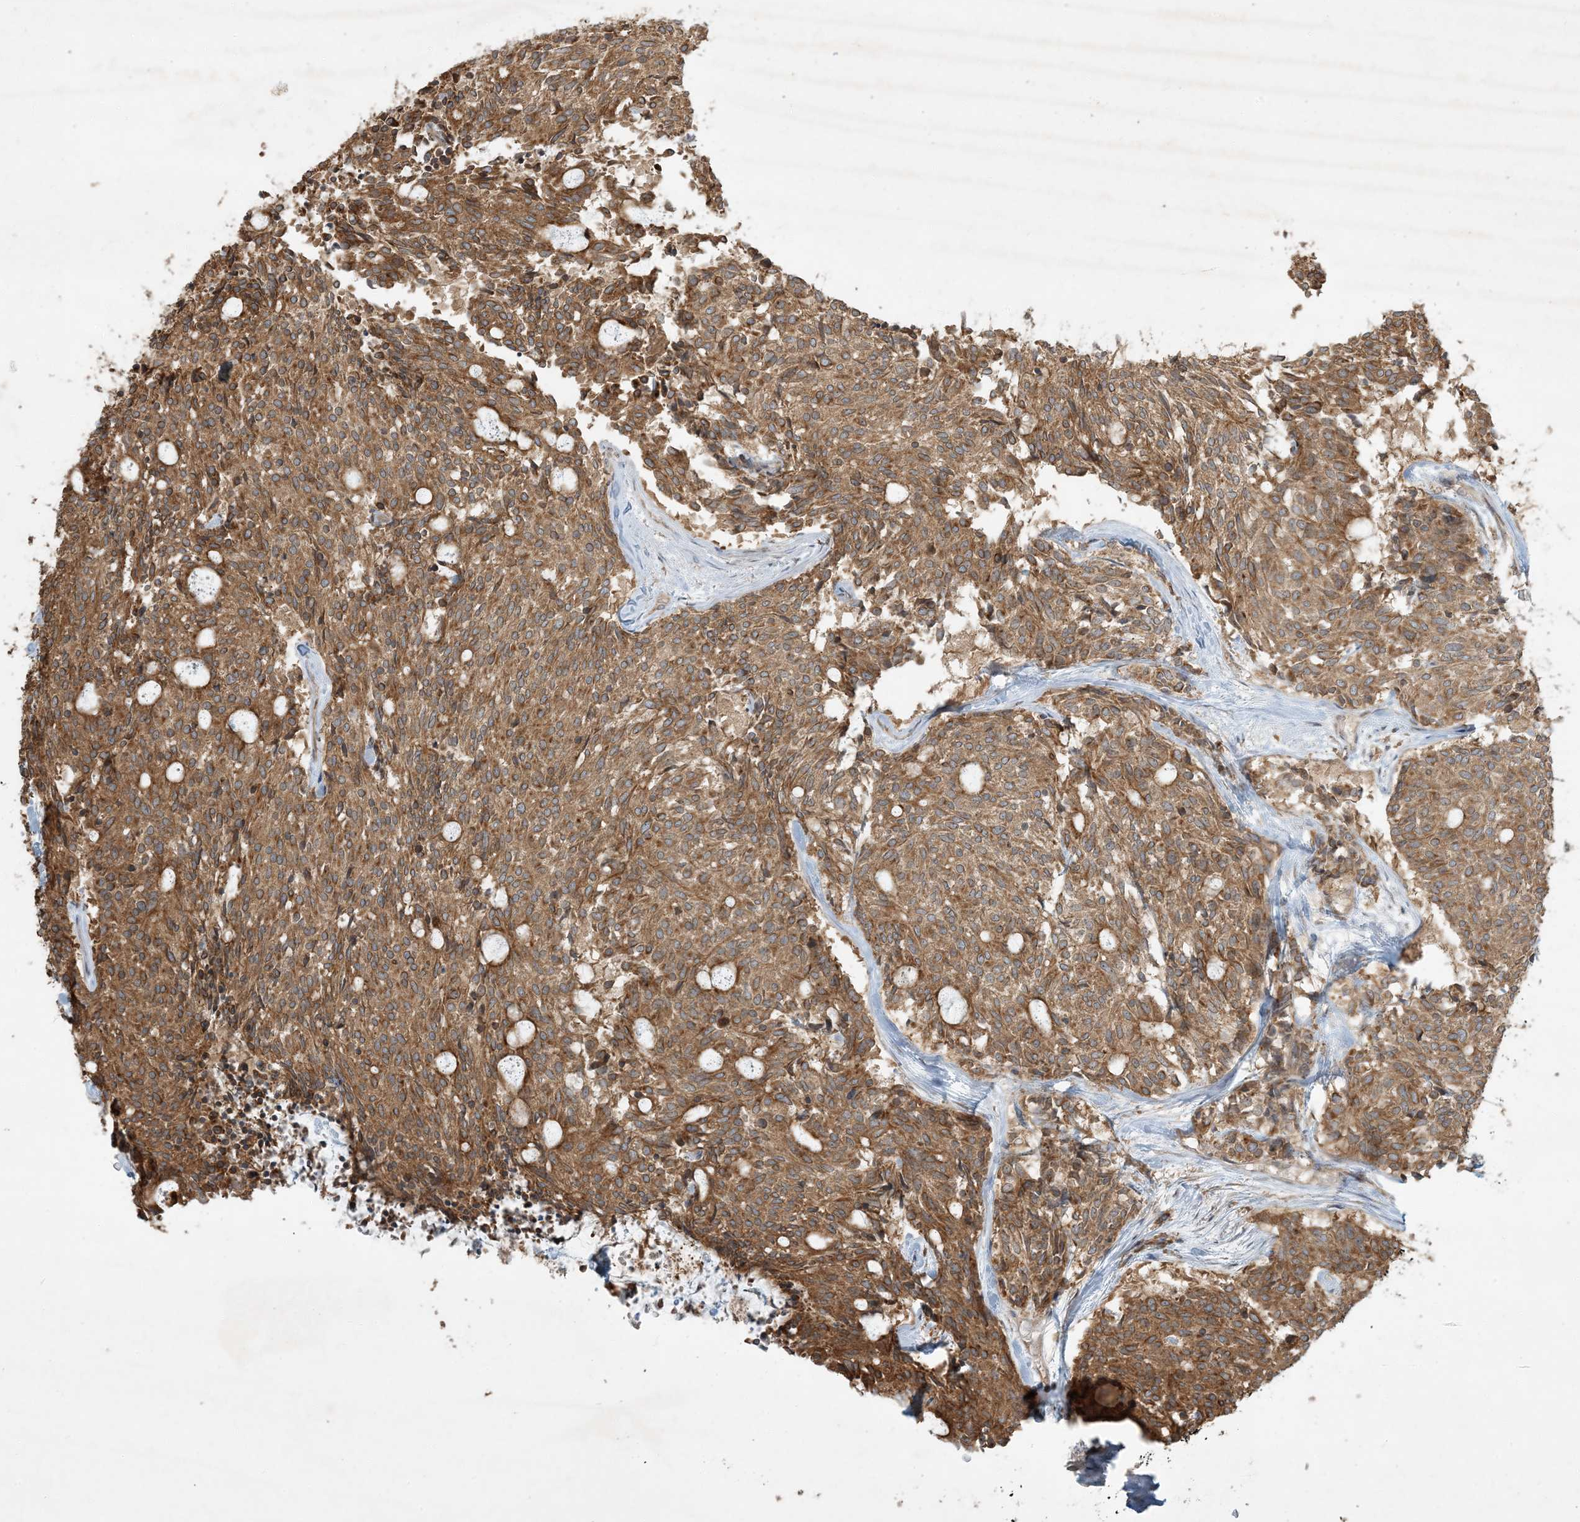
{"staining": {"intensity": "moderate", "quantity": ">75%", "location": "cytoplasmic/membranous"}, "tissue": "carcinoid", "cell_type": "Tumor cells", "image_type": "cancer", "snomed": [{"axis": "morphology", "description": "Carcinoid, malignant, NOS"}, {"axis": "topography", "description": "Pancreas"}], "caption": "High-power microscopy captured an IHC image of carcinoid, revealing moderate cytoplasmic/membranous expression in approximately >75% of tumor cells.", "gene": "COMMD8", "patient": {"sex": "female", "age": 54}}